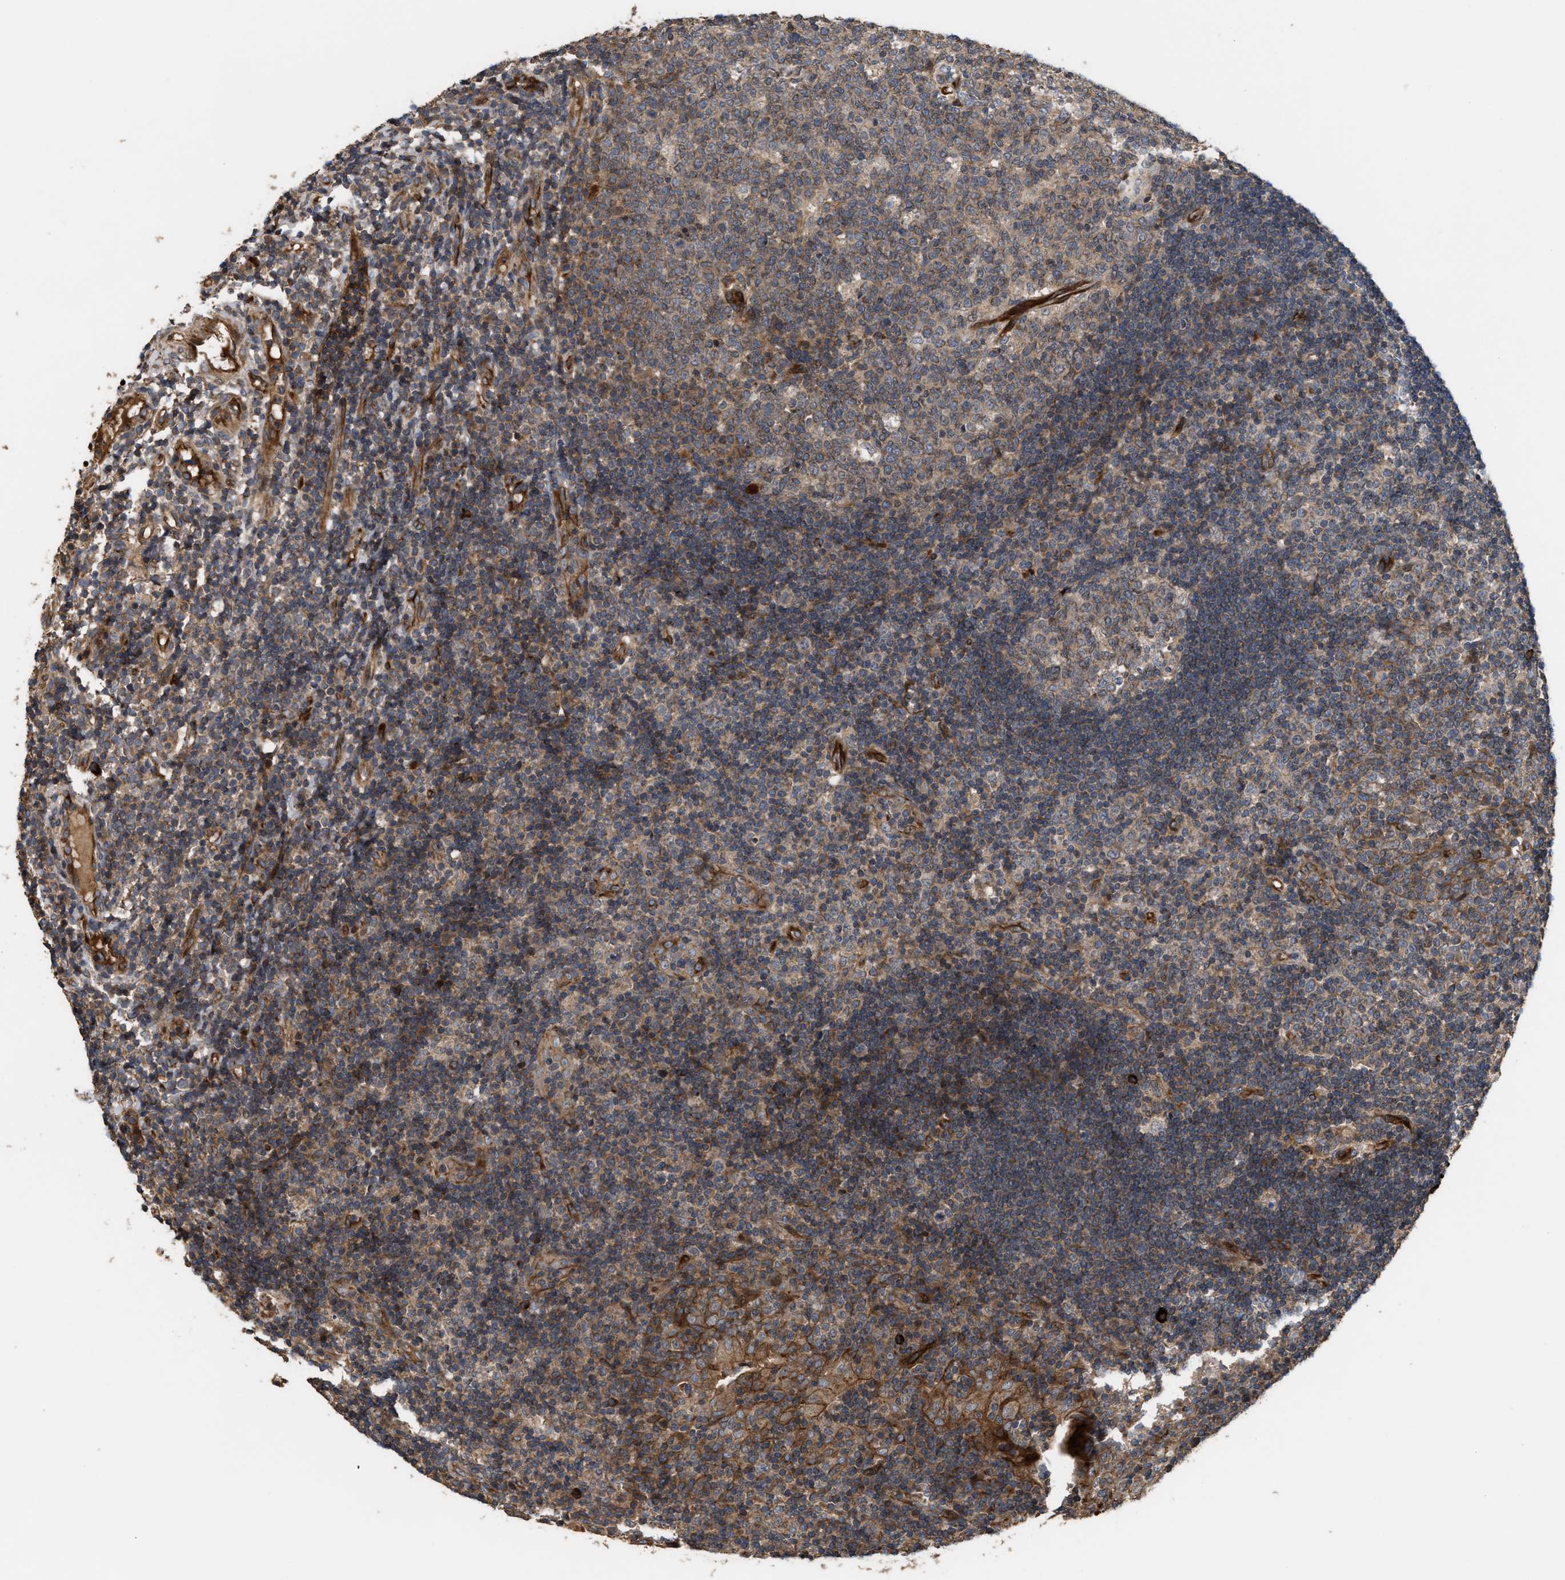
{"staining": {"intensity": "moderate", "quantity": ">75%", "location": "cytoplasmic/membranous"}, "tissue": "tonsil", "cell_type": "Germinal center cells", "image_type": "normal", "snomed": [{"axis": "morphology", "description": "Normal tissue, NOS"}, {"axis": "topography", "description": "Tonsil"}], "caption": "Immunohistochemistry staining of unremarkable tonsil, which reveals medium levels of moderate cytoplasmic/membranous expression in approximately >75% of germinal center cells indicating moderate cytoplasmic/membranous protein expression. The staining was performed using DAB (brown) for protein detection and nuclei were counterstained in hematoxylin (blue).", "gene": "STAU1", "patient": {"sex": "female", "age": 40}}